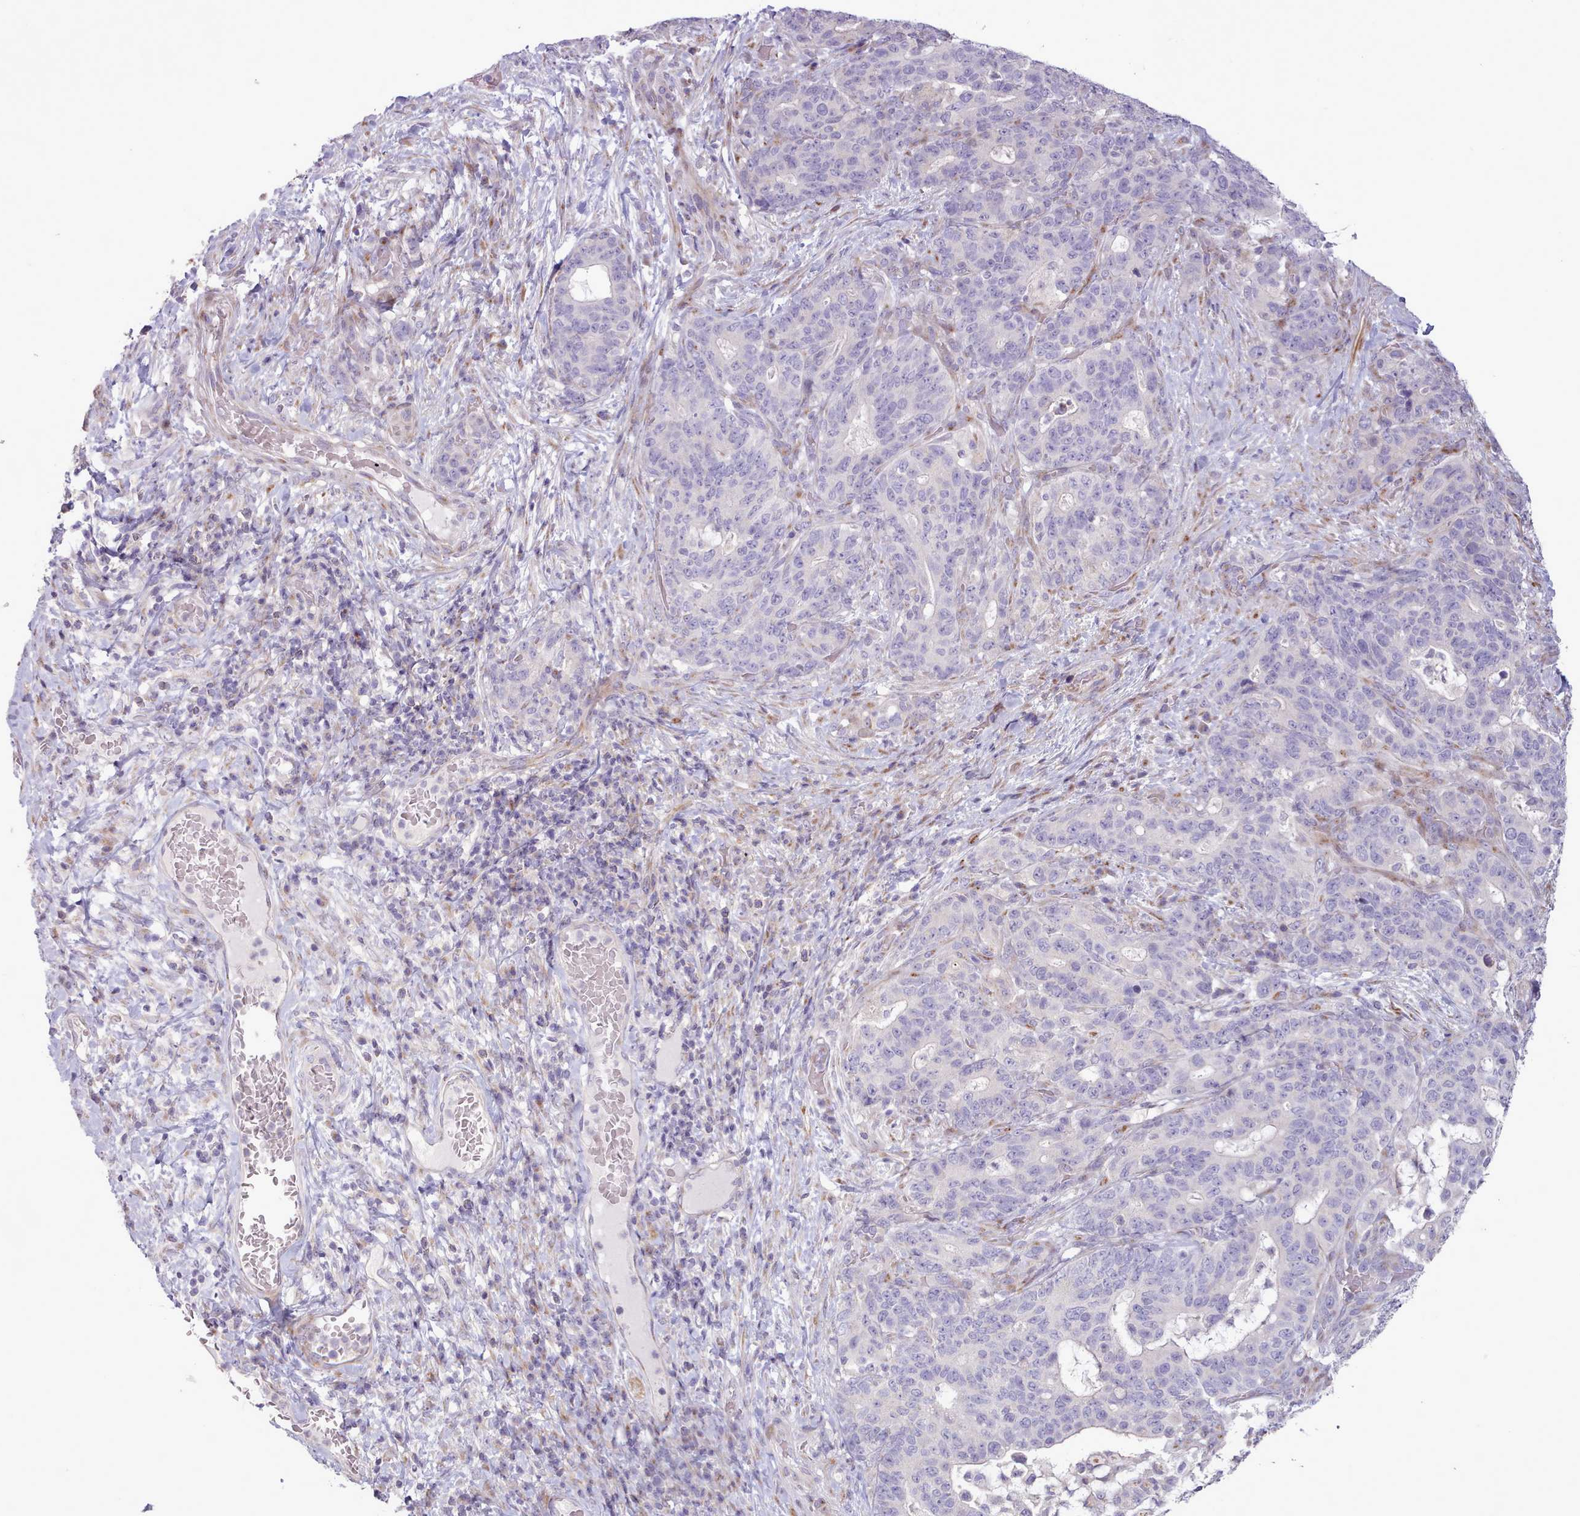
{"staining": {"intensity": "negative", "quantity": "none", "location": "none"}, "tissue": "stomach cancer", "cell_type": "Tumor cells", "image_type": "cancer", "snomed": [{"axis": "morphology", "description": "Normal tissue, NOS"}, {"axis": "morphology", "description": "Adenocarcinoma, NOS"}, {"axis": "topography", "description": "Stomach"}], "caption": "Immunohistochemistry of human stomach cancer demonstrates no staining in tumor cells.", "gene": "PPP3R2", "patient": {"sex": "female", "age": 64}}